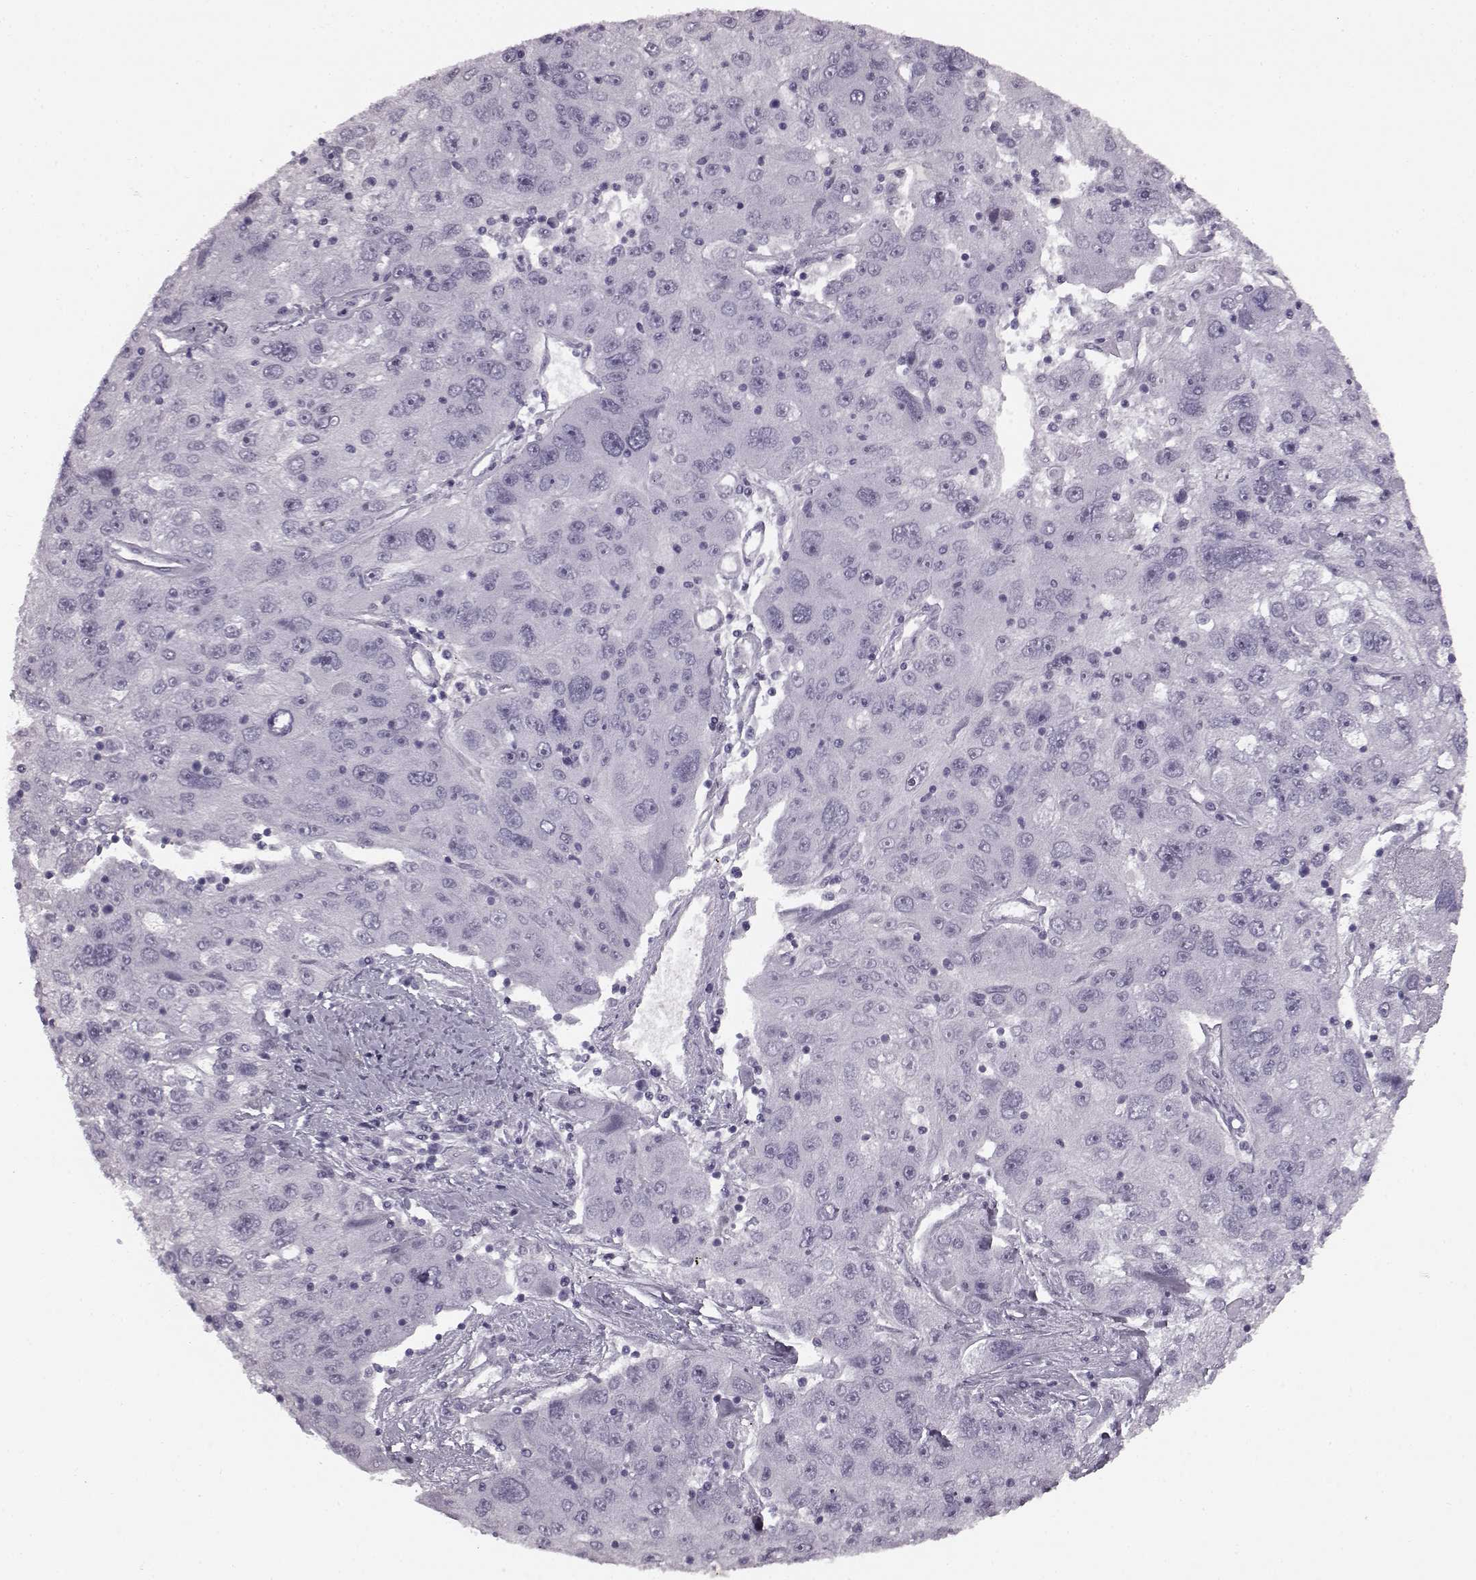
{"staining": {"intensity": "negative", "quantity": "none", "location": "none"}, "tissue": "stomach cancer", "cell_type": "Tumor cells", "image_type": "cancer", "snomed": [{"axis": "morphology", "description": "Adenocarcinoma, NOS"}, {"axis": "topography", "description": "Stomach"}], "caption": "Immunohistochemistry (IHC) of stomach adenocarcinoma demonstrates no staining in tumor cells.", "gene": "PRPH2", "patient": {"sex": "male", "age": 56}}